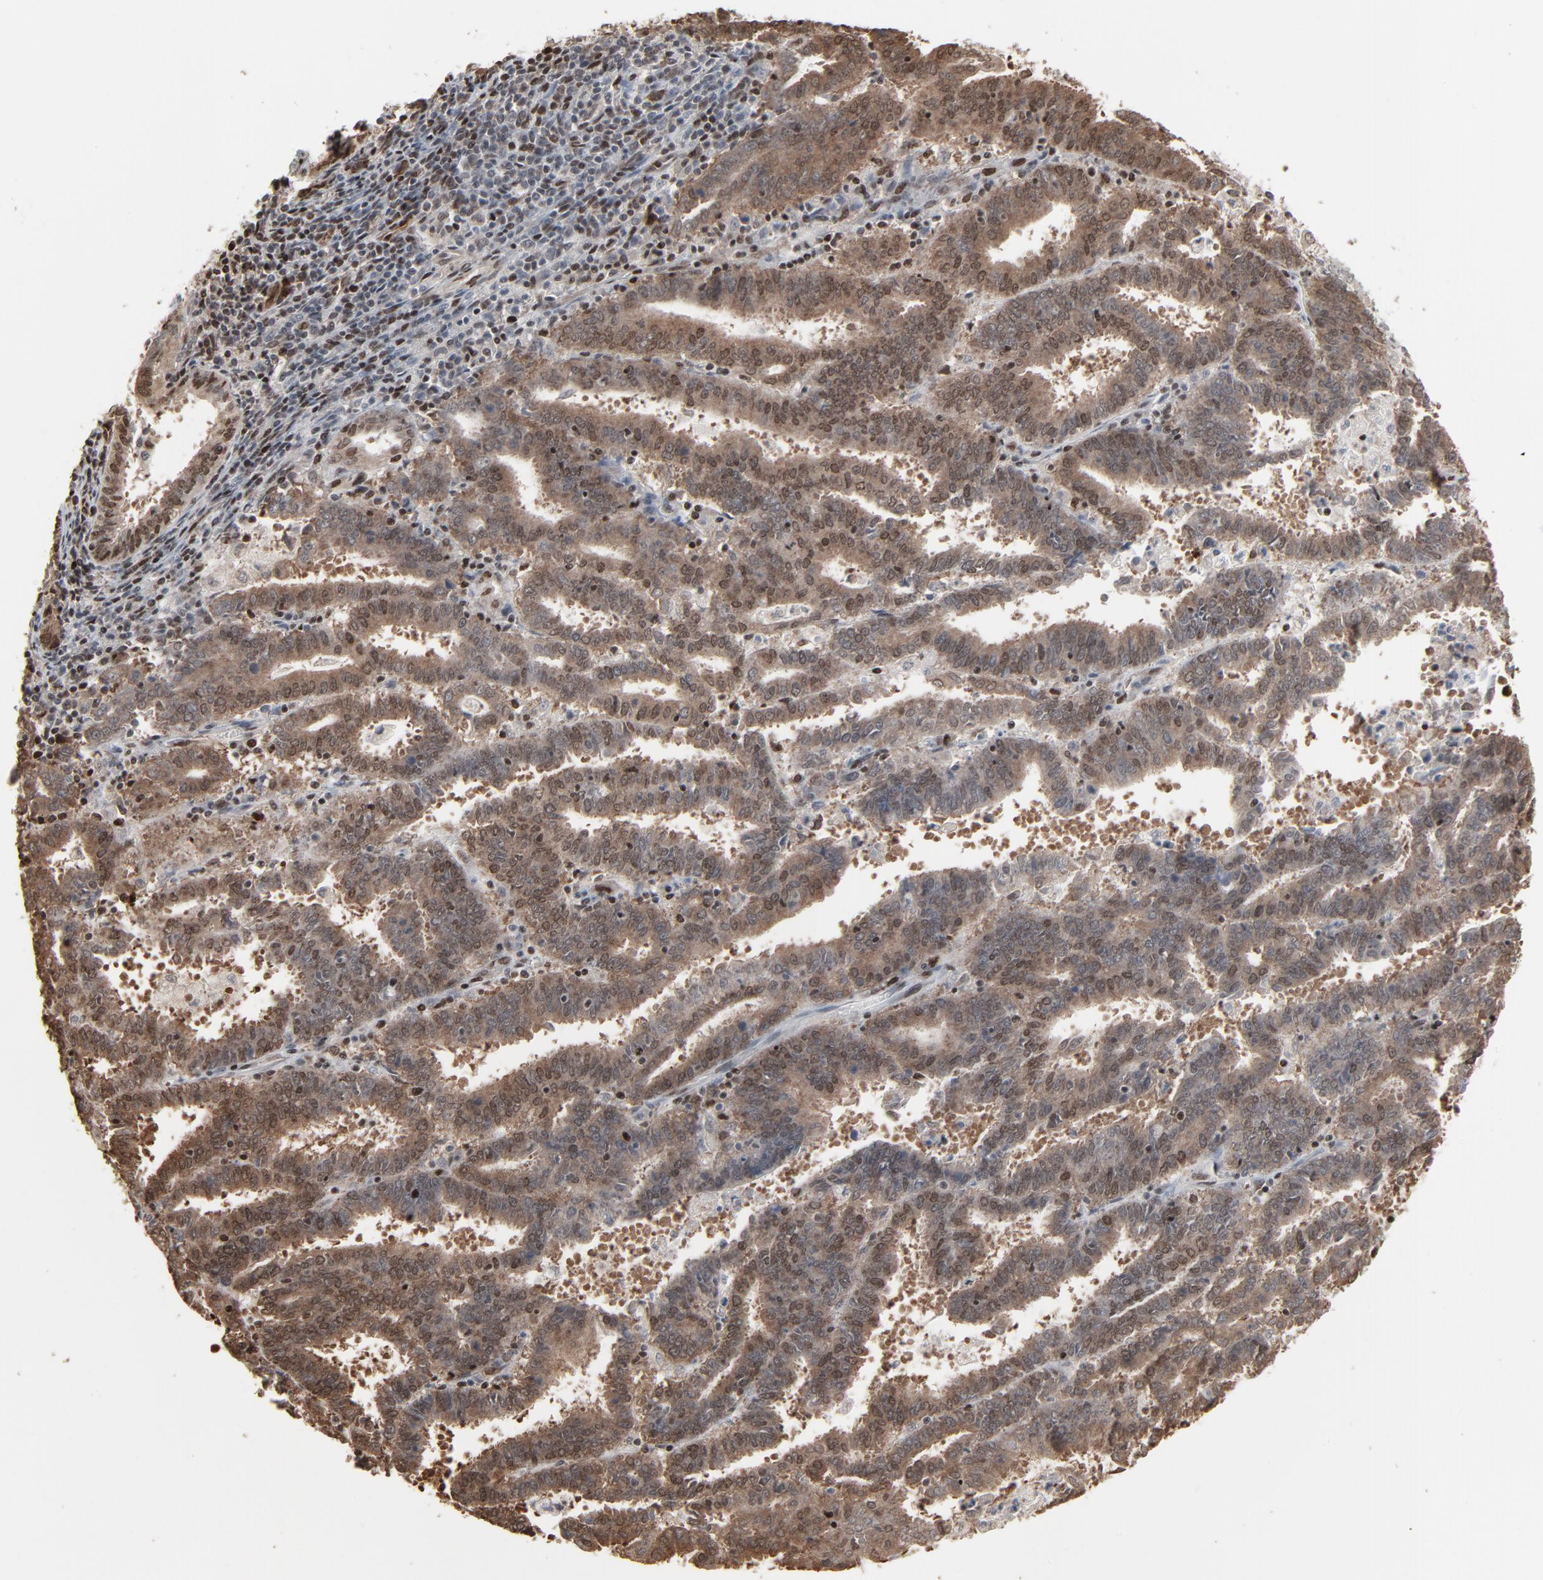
{"staining": {"intensity": "moderate", "quantity": ">75%", "location": "cytoplasmic/membranous,nuclear"}, "tissue": "endometrial cancer", "cell_type": "Tumor cells", "image_type": "cancer", "snomed": [{"axis": "morphology", "description": "Adenocarcinoma, NOS"}, {"axis": "topography", "description": "Uterus"}], "caption": "The photomicrograph demonstrates a brown stain indicating the presence of a protein in the cytoplasmic/membranous and nuclear of tumor cells in adenocarcinoma (endometrial). (brown staining indicates protein expression, while blue staining denotes nuclei).", "gene": "MEIS2", "patient": {"sex": "female", "age": 83}}